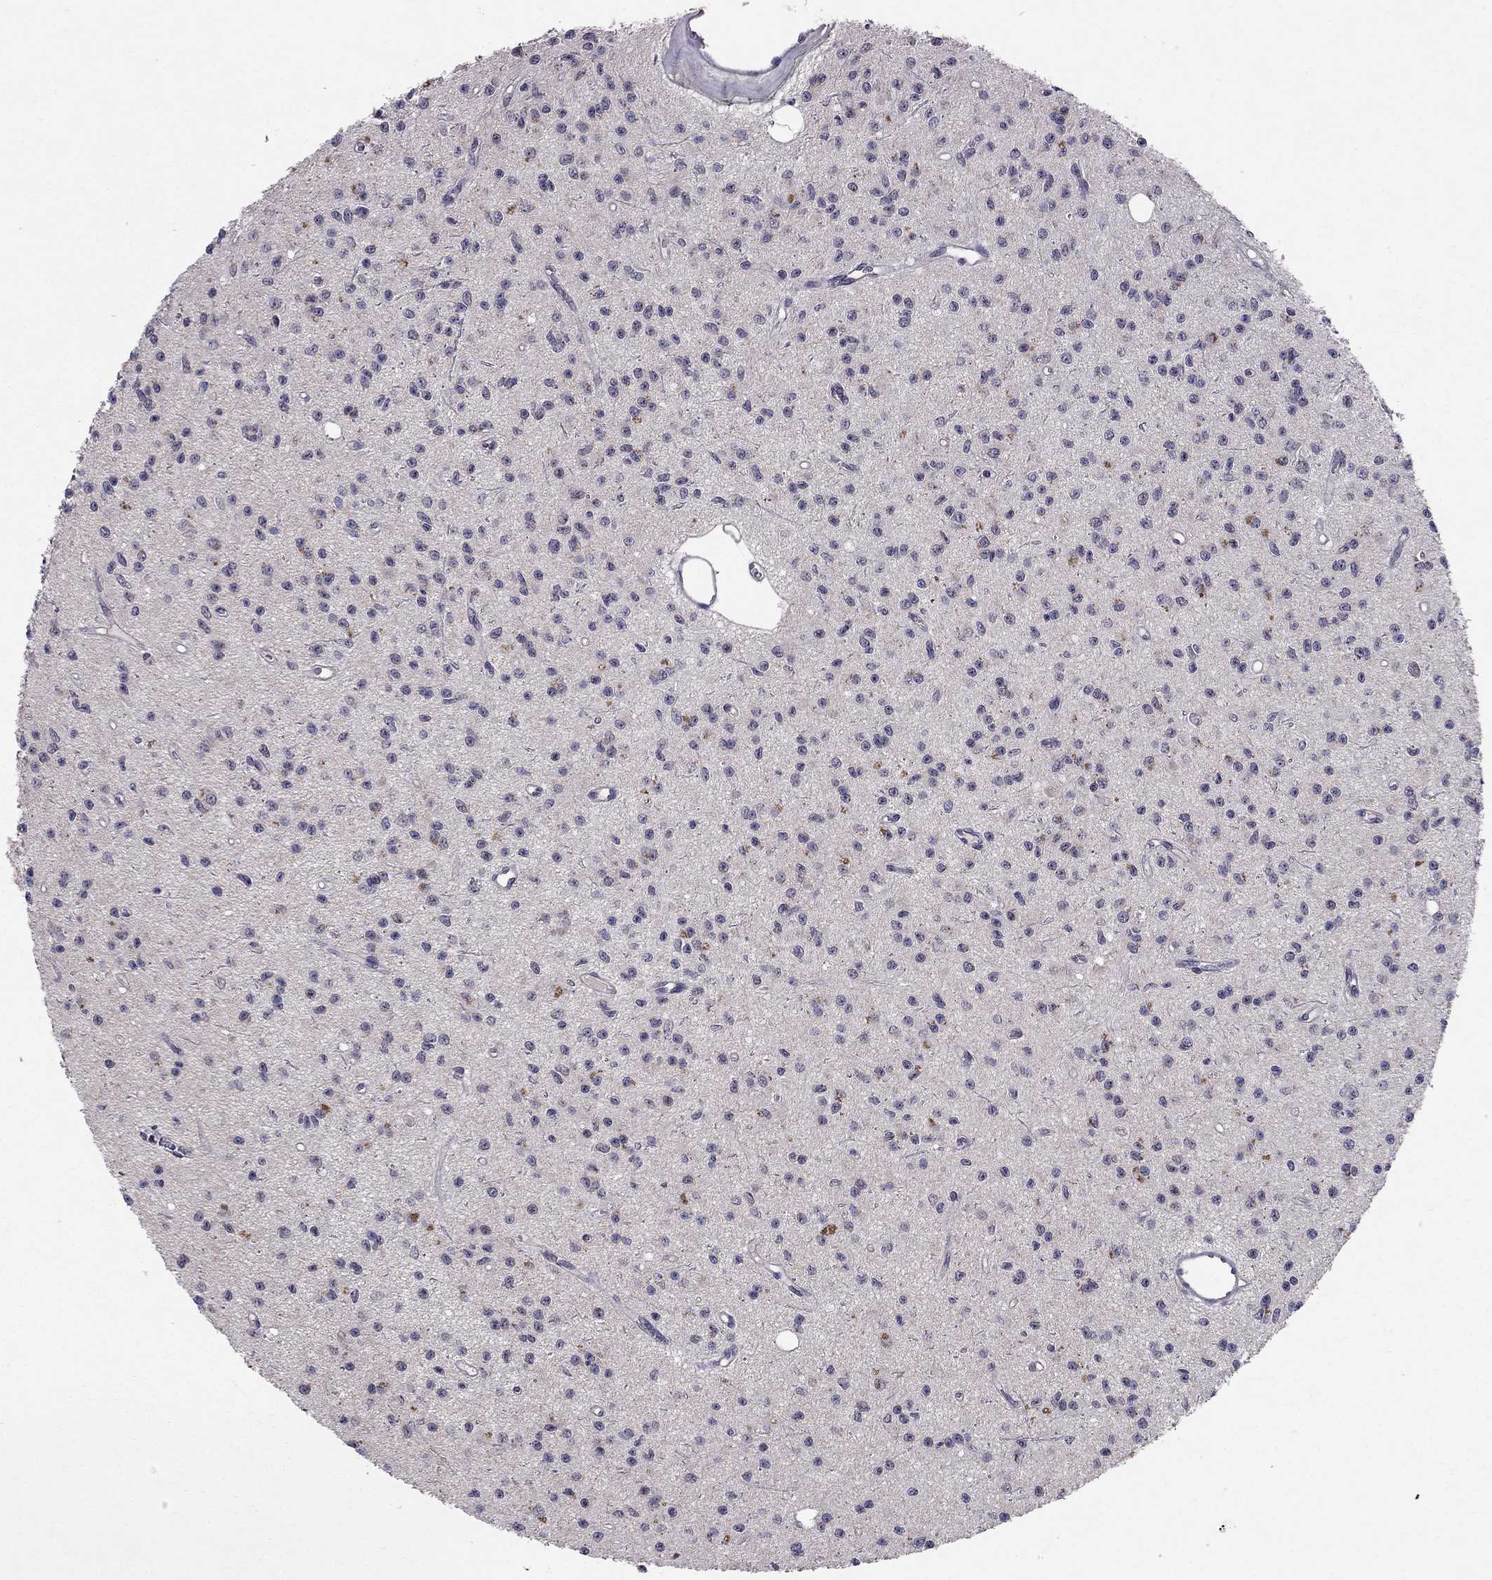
{"staining": {"intensity": "negative", "quantity": "none", "location": "none"}, "tissue": "glioma", "cell_type": "Tumor cells", "image_type": "cancer", "snomed": [{"axis": "morphology", "description": "Glioma, malignant, Low grade"}, {"axis": "topography", "description": "Brain"}], "caption": "The photomicrograph displays no staining of tumor cells in glioma.", "gene": "ESR2", "patient": {"sex": "female", "age": 45}}